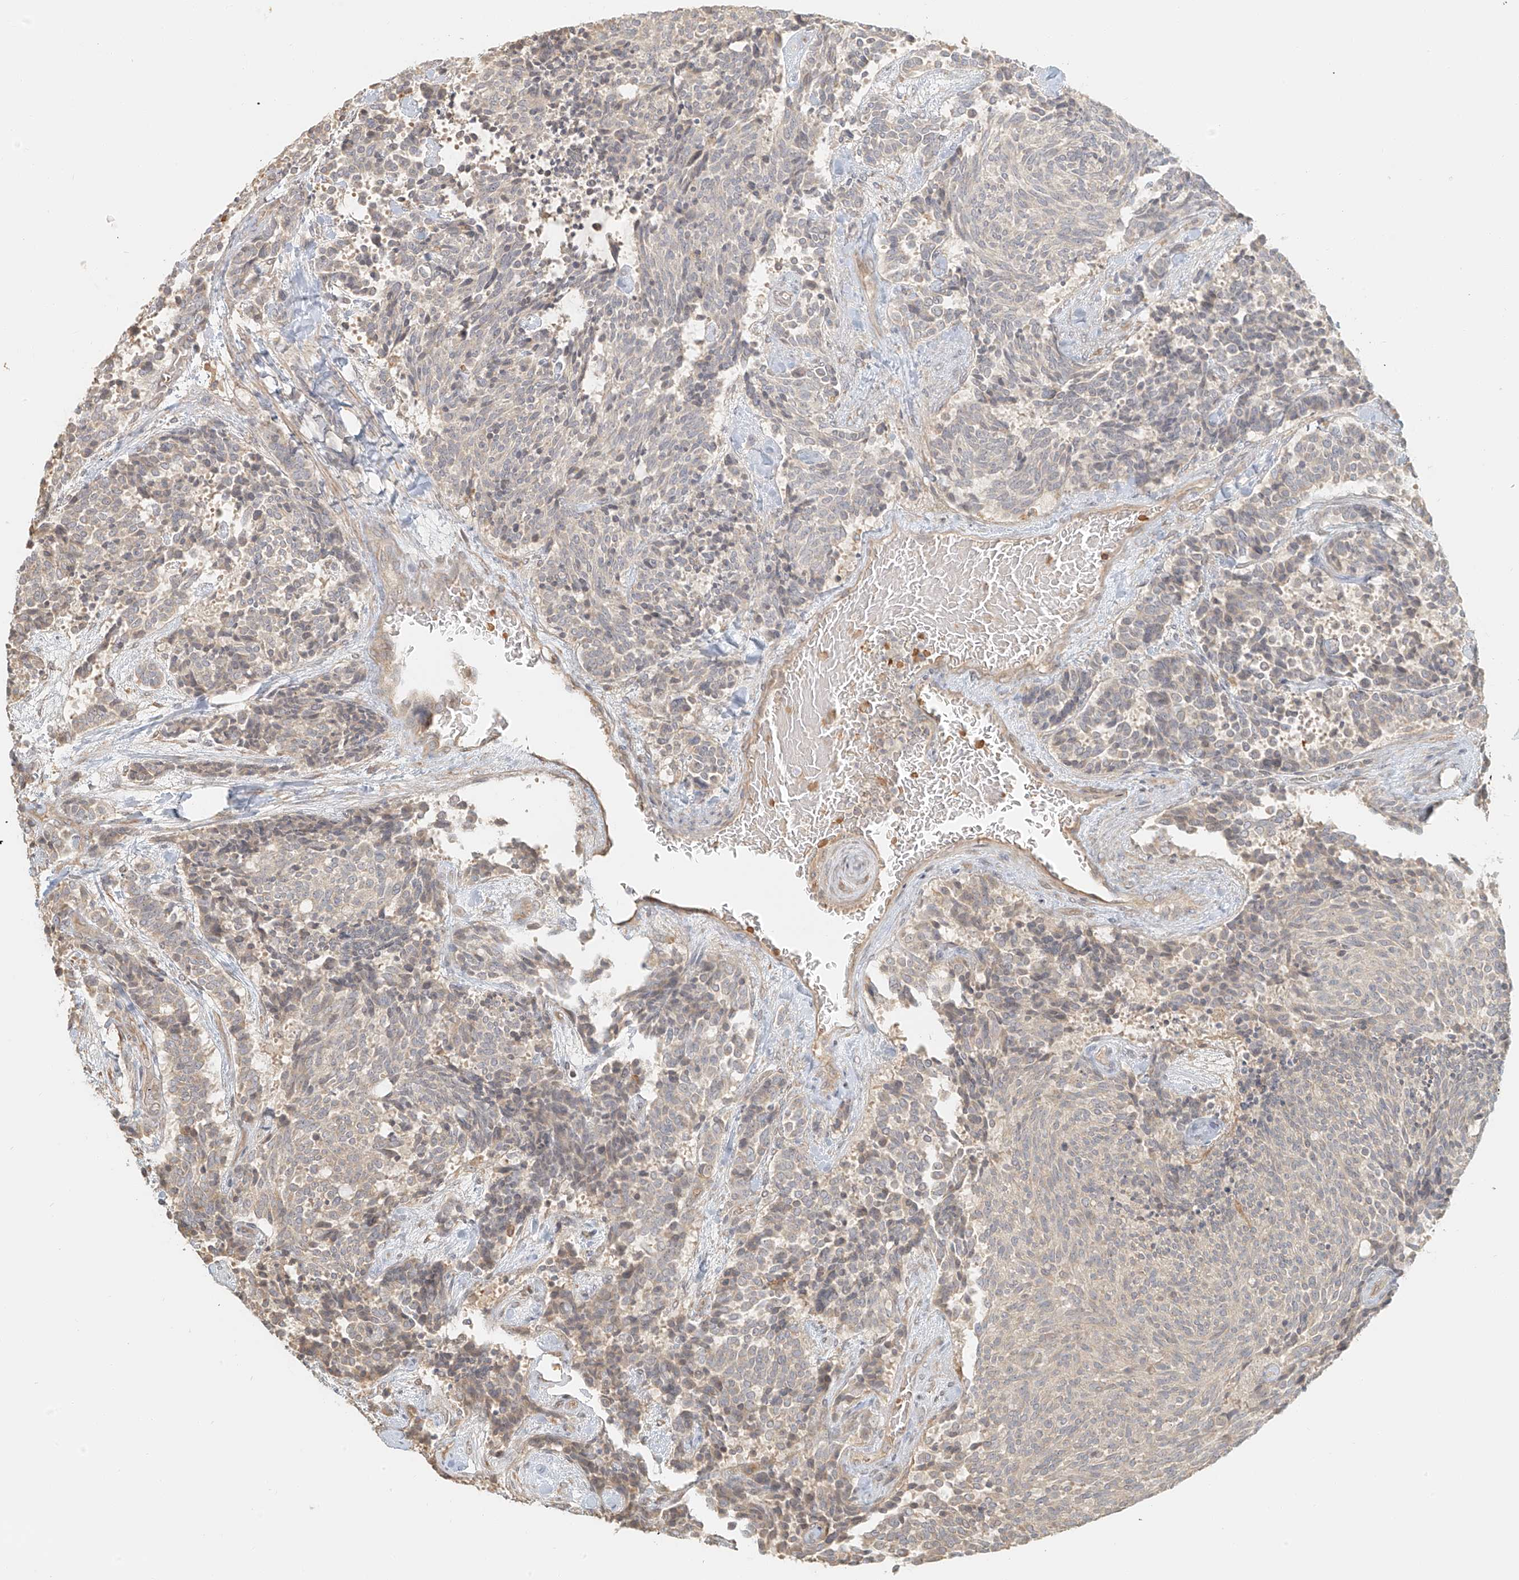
{"staining": {"intensity": "negative", "quantity": "none", "location": "none"}, "tissue": "carcinoid", "cell_type": "Tumor cells", "image_type": "cancer", "snomed": [{"axis": "morphology", "description": "Carcinoid, malignant, NOS"}, {"axis": "topography", "description": "Pancreas"}], "caption": "This is an immunohistochemistry histopathology image of human malignant carcinoid. There is no expression in tumor cells.", "gene": "UPK1B", "patient": {"sex": "female", "age": 54}}